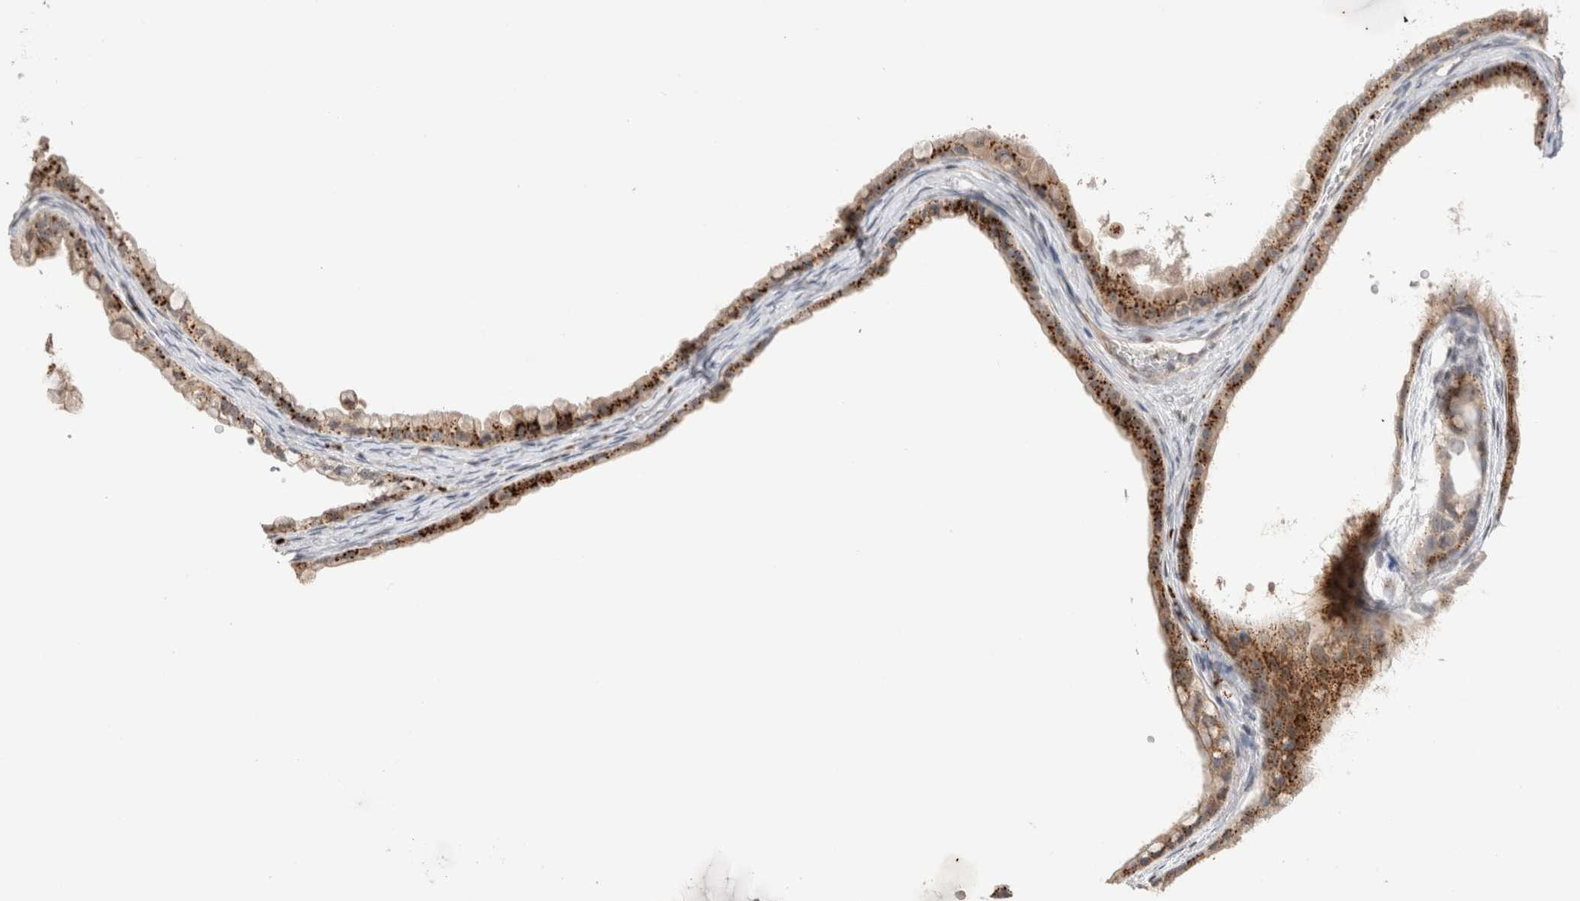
{"staining": {"intensity": "strong", "quantity": ">75%", "location": "cytoplasmic/membranous"}, "tissue": "ovarian cancer", "cell_type": "Tumor cells", "image_type": "cancer", "snomed": [{"axis": "morphology", "description": "Cystadenocarcinoma, mucinous, NOS"}, {"axis": "topography", "description": "Ovary"}], "caption": "The histopathology image displays immunohistochemical staining of ovarian mucinous cystadenocarcinoma. There is strong cytoplasmic/membranous expression is present in about >75% of tumor cells.", "gene": "VPS28", "patient": {"sex": "female", "age": 80}}